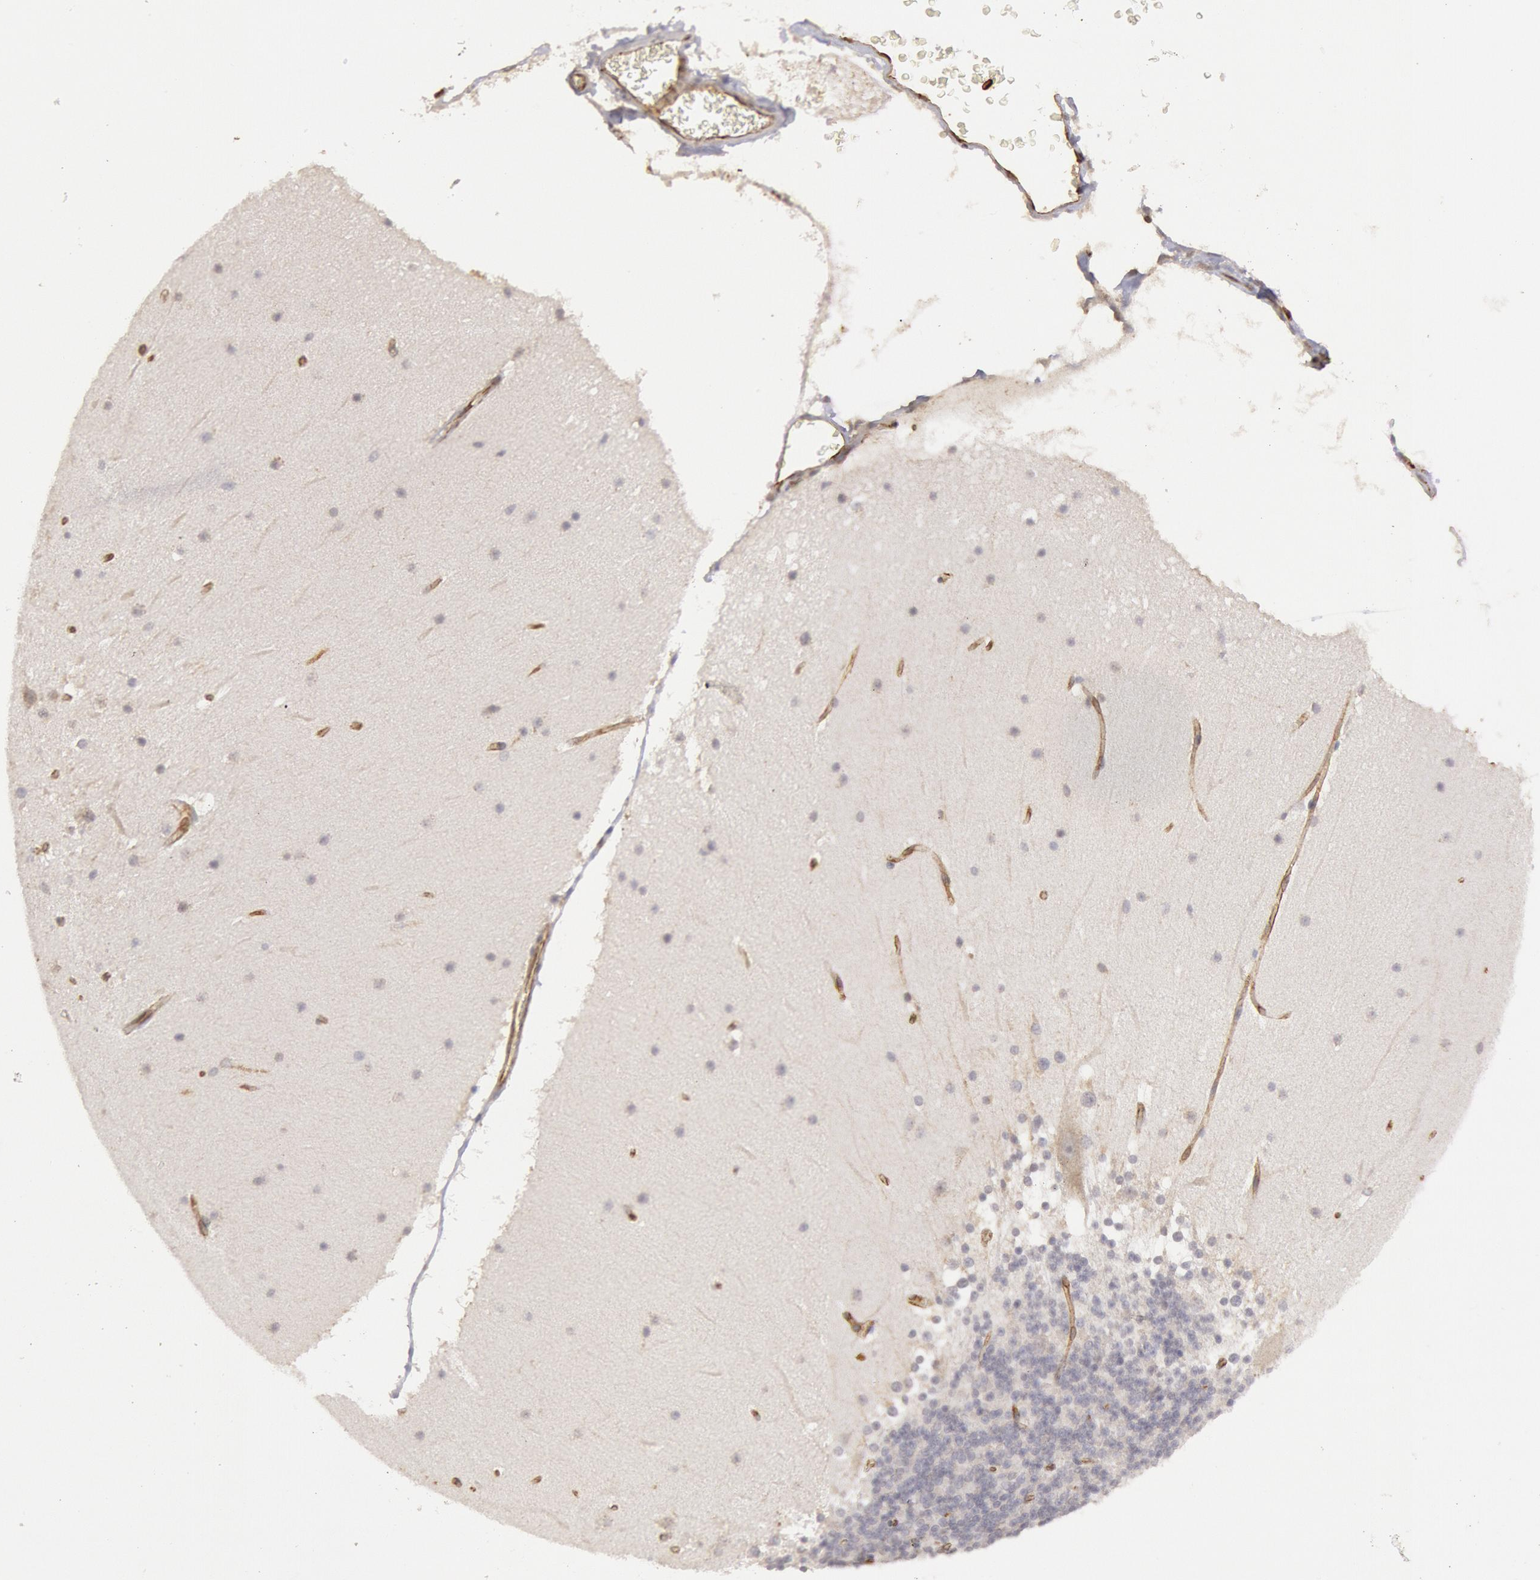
{"staining": {"intensity": "negative", "quantity": "none", "location": "none"}, "tissue": "cerebellum", "cell_type": "Cells in granular layer", "image_type": "normal", "snomed": [{"axis": "morphology", "description": "Normal tissue, NOS"}, {"axis": "topography", "description": "Cerebellum"}], "caption": "The micrograph demonstrates no staining of cells in granular layer in unremarkable cerebellum. The staining was performed using DAB (3,3'-diaminobenzidine) to visualize the protein expression in brown, while the nuclei were stained in blue with hematoxylin (Magnification: 20x).", "gene": "ENSG00000250264", "patient": {"sex": "female", "age": 19}}